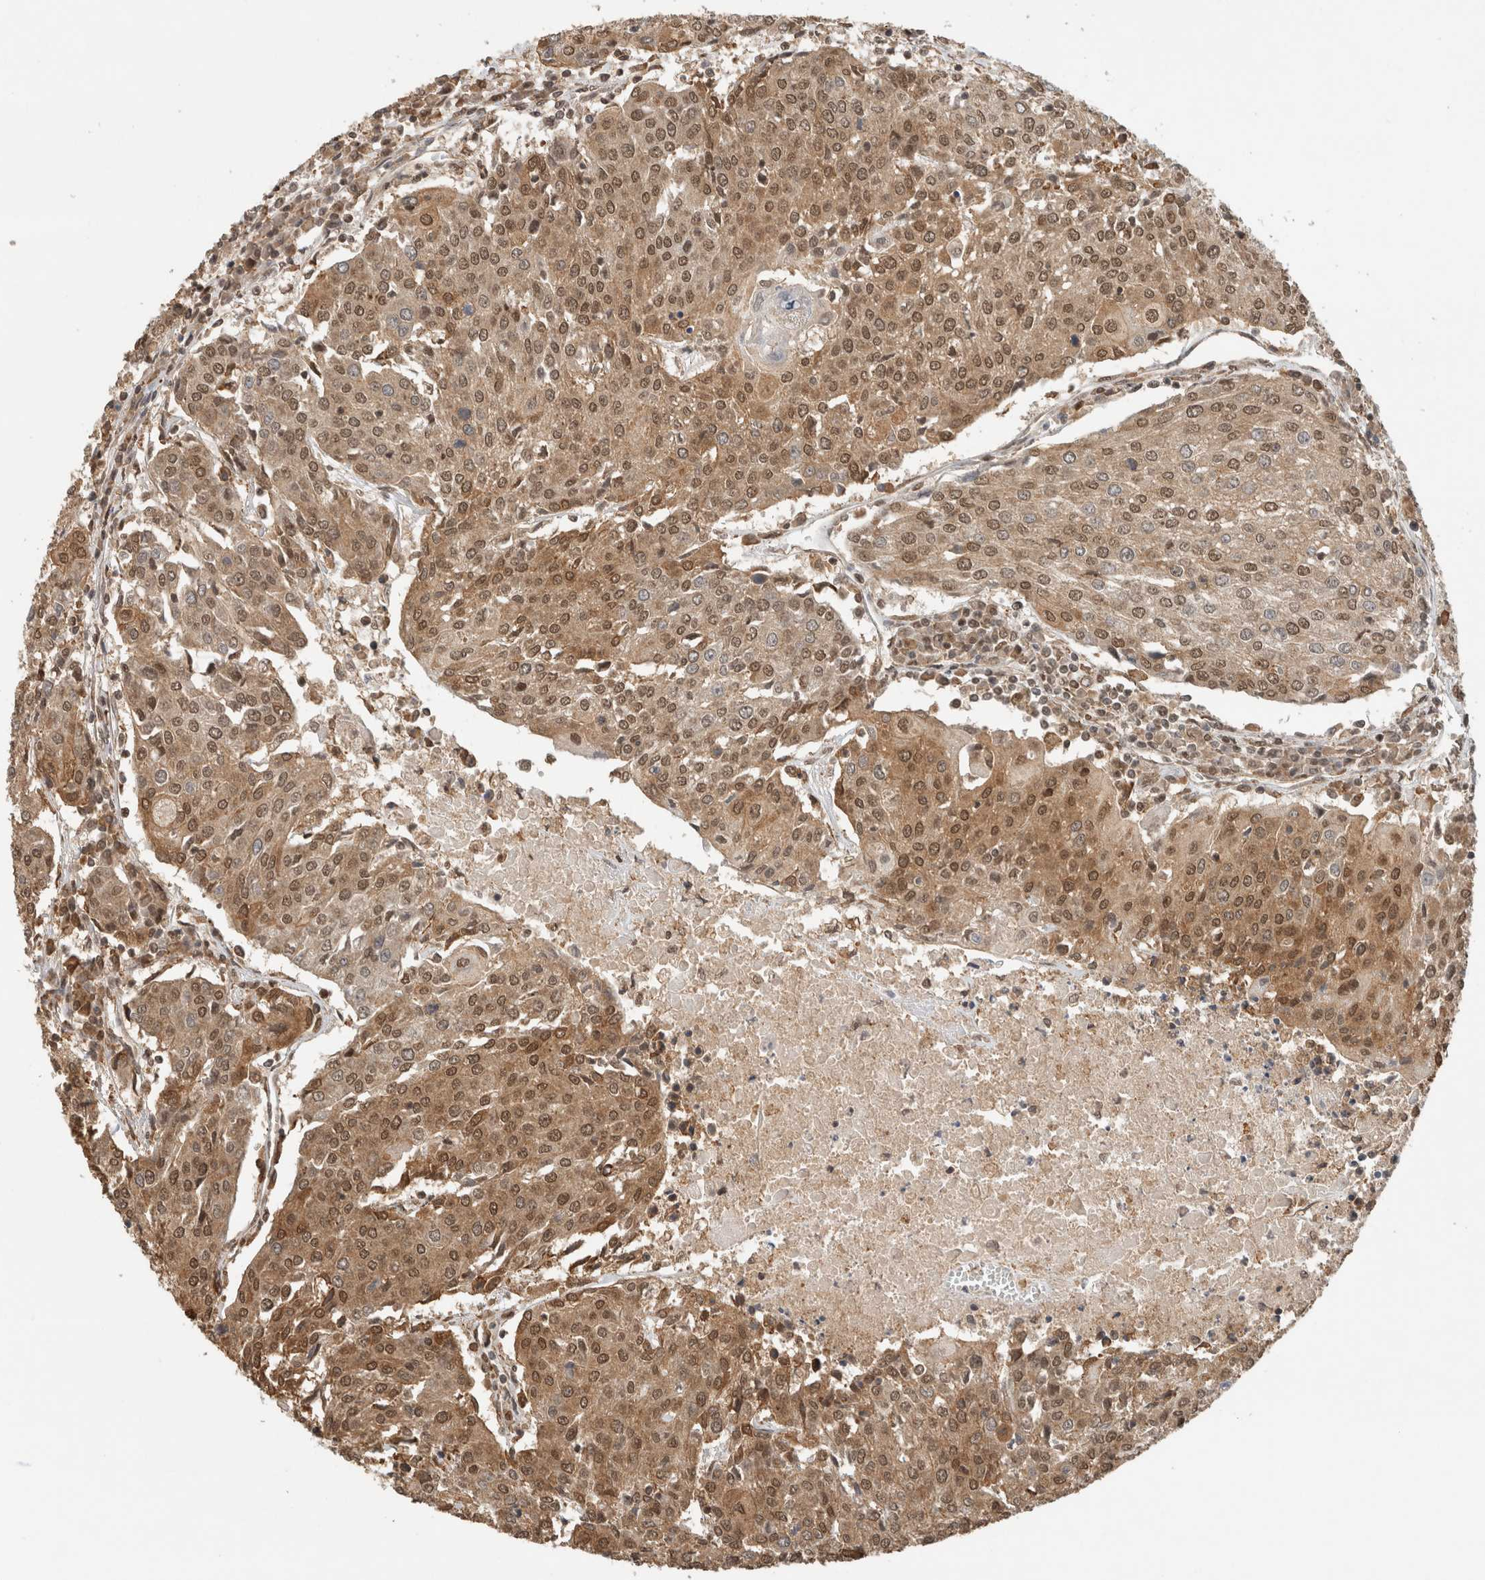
{"staining": {"intensity": "moderate", "quantity": ">75%", "location": "cytoplasmic/membranous,nuclear"}, "tissue": "urothelial cancer", "cell_type": "Tumor cells", "image_type": "cancer", "snomed": [{"axis": "morphology", "description": "Urothelial carcinoma, High grade"}, {"axis": "topography", "description": "Urinary bladder"}], "caption": "Protein staining demonstrates moderate cytoplasmic/membranous and nuclear staining in about >75% of tumor cells in urothelial cancer.", "gene": "C1orf21", "patient": {"sex": "female", "age": 85}}